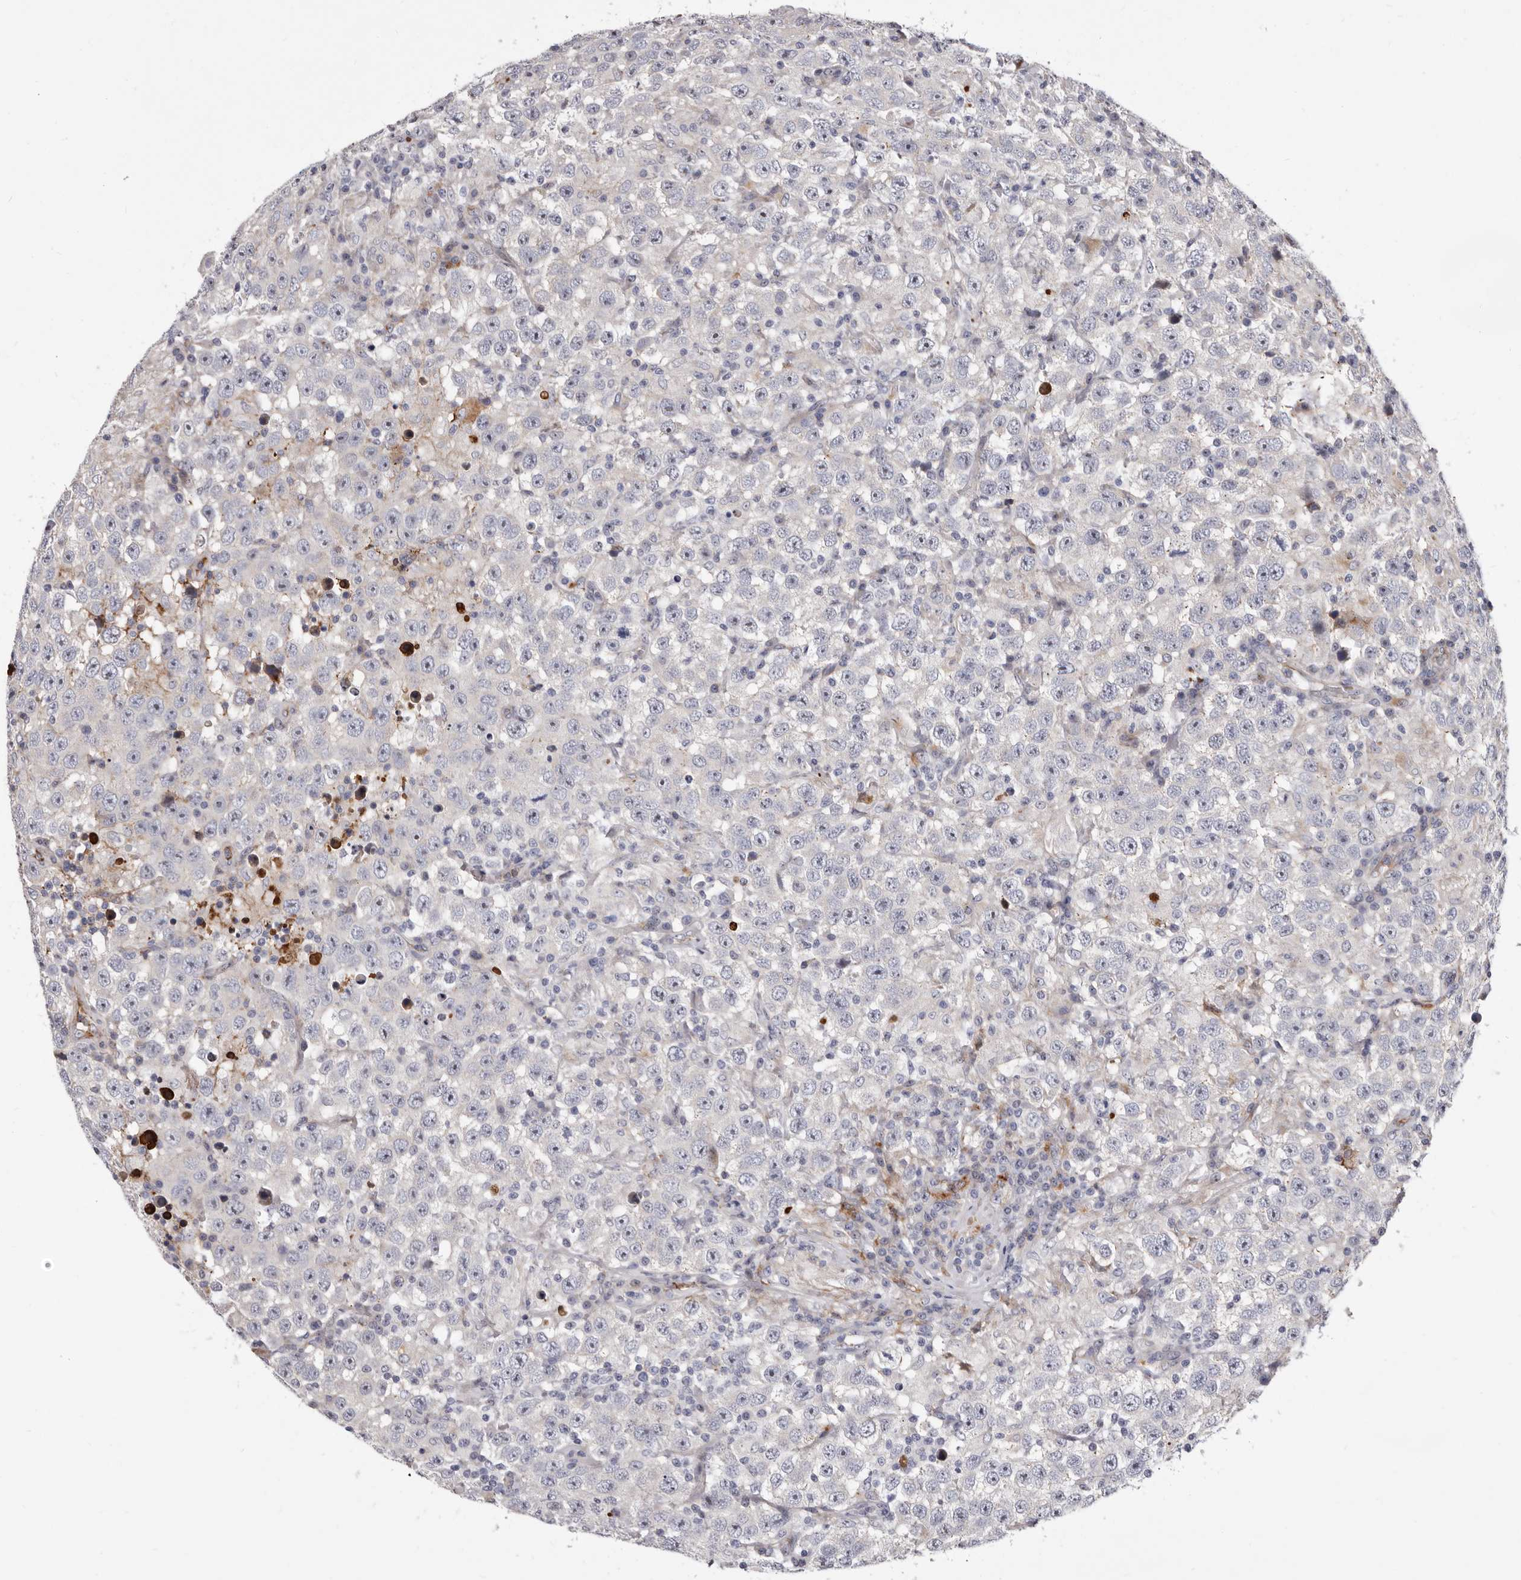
{"staining": {"intensity": "negative", "quantity": "none", "location": "none"}, "tissue": "testis cancer", "cell_type": "Tumor cells", "image_type": "cancer", "snomed": [{"axis": "morphology", "description": "Seminoma, NOS"}, {"axis": "topography", "description": "Testis"}], "caption": "Immunohistochemical staining of human testis seminoma reveals no significant staining in tumor cells.", "gene": "NUBPL", "patient": {"sex": "male", "age": 41}}